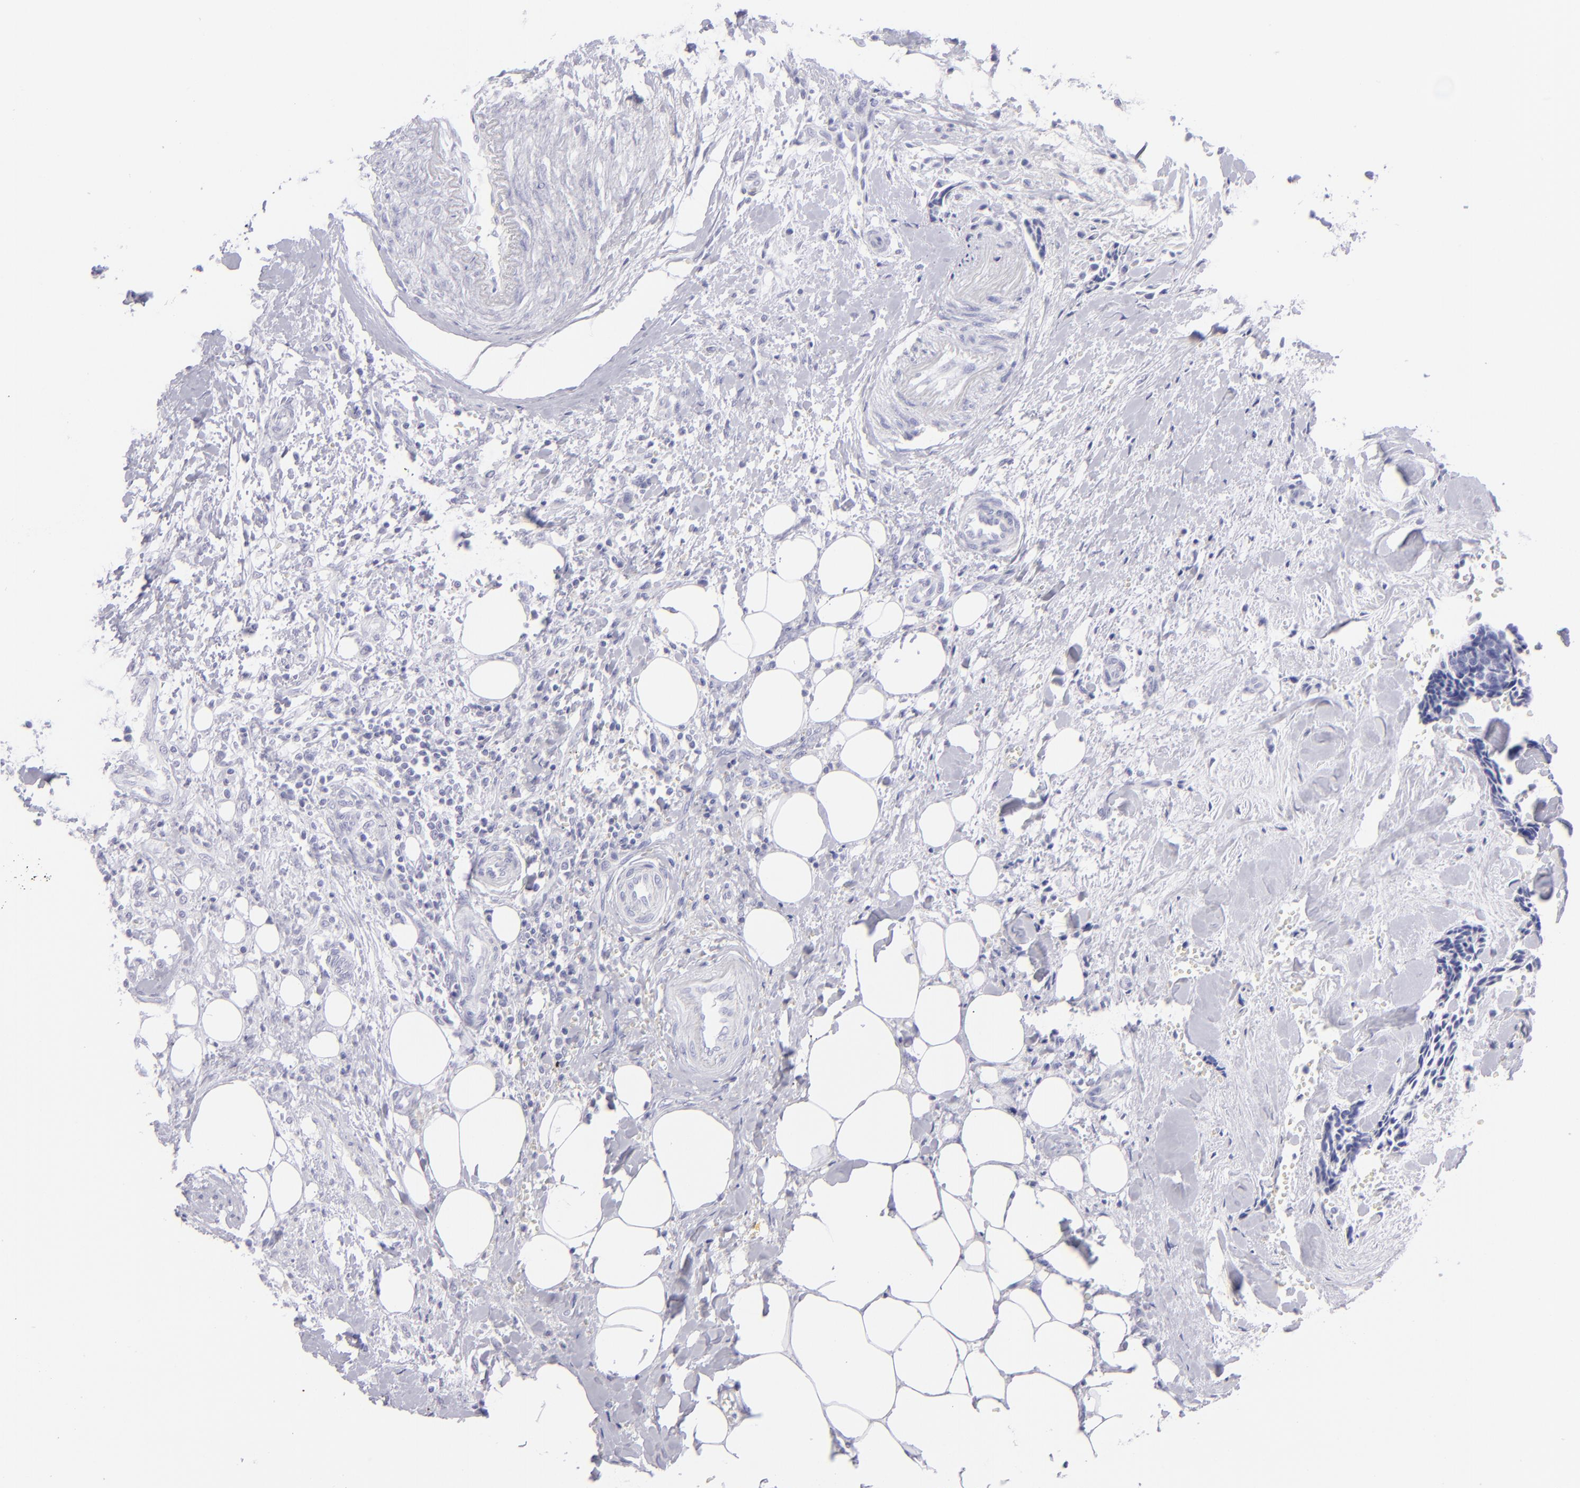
{"staining": {"intensity": "negative", "quantity": "none", "location": "none"}, "tissue": "head and neck cancer", "cell_type": "Tumor cells", "image_type": "cancer", "snomed": [{"axis": "morphology", "description": "Squamous cell carcinoma, NOS"}, {"axis": "topography", "description": "Salivary gland"}, {"axis": "topography", "description": "Head-Neck"}], "caption": "Tumor cells are negative for protein expression in human head and neck cancer.", "gene": "SLC1A3", "patient": {"sex": "male", "age": 70}}